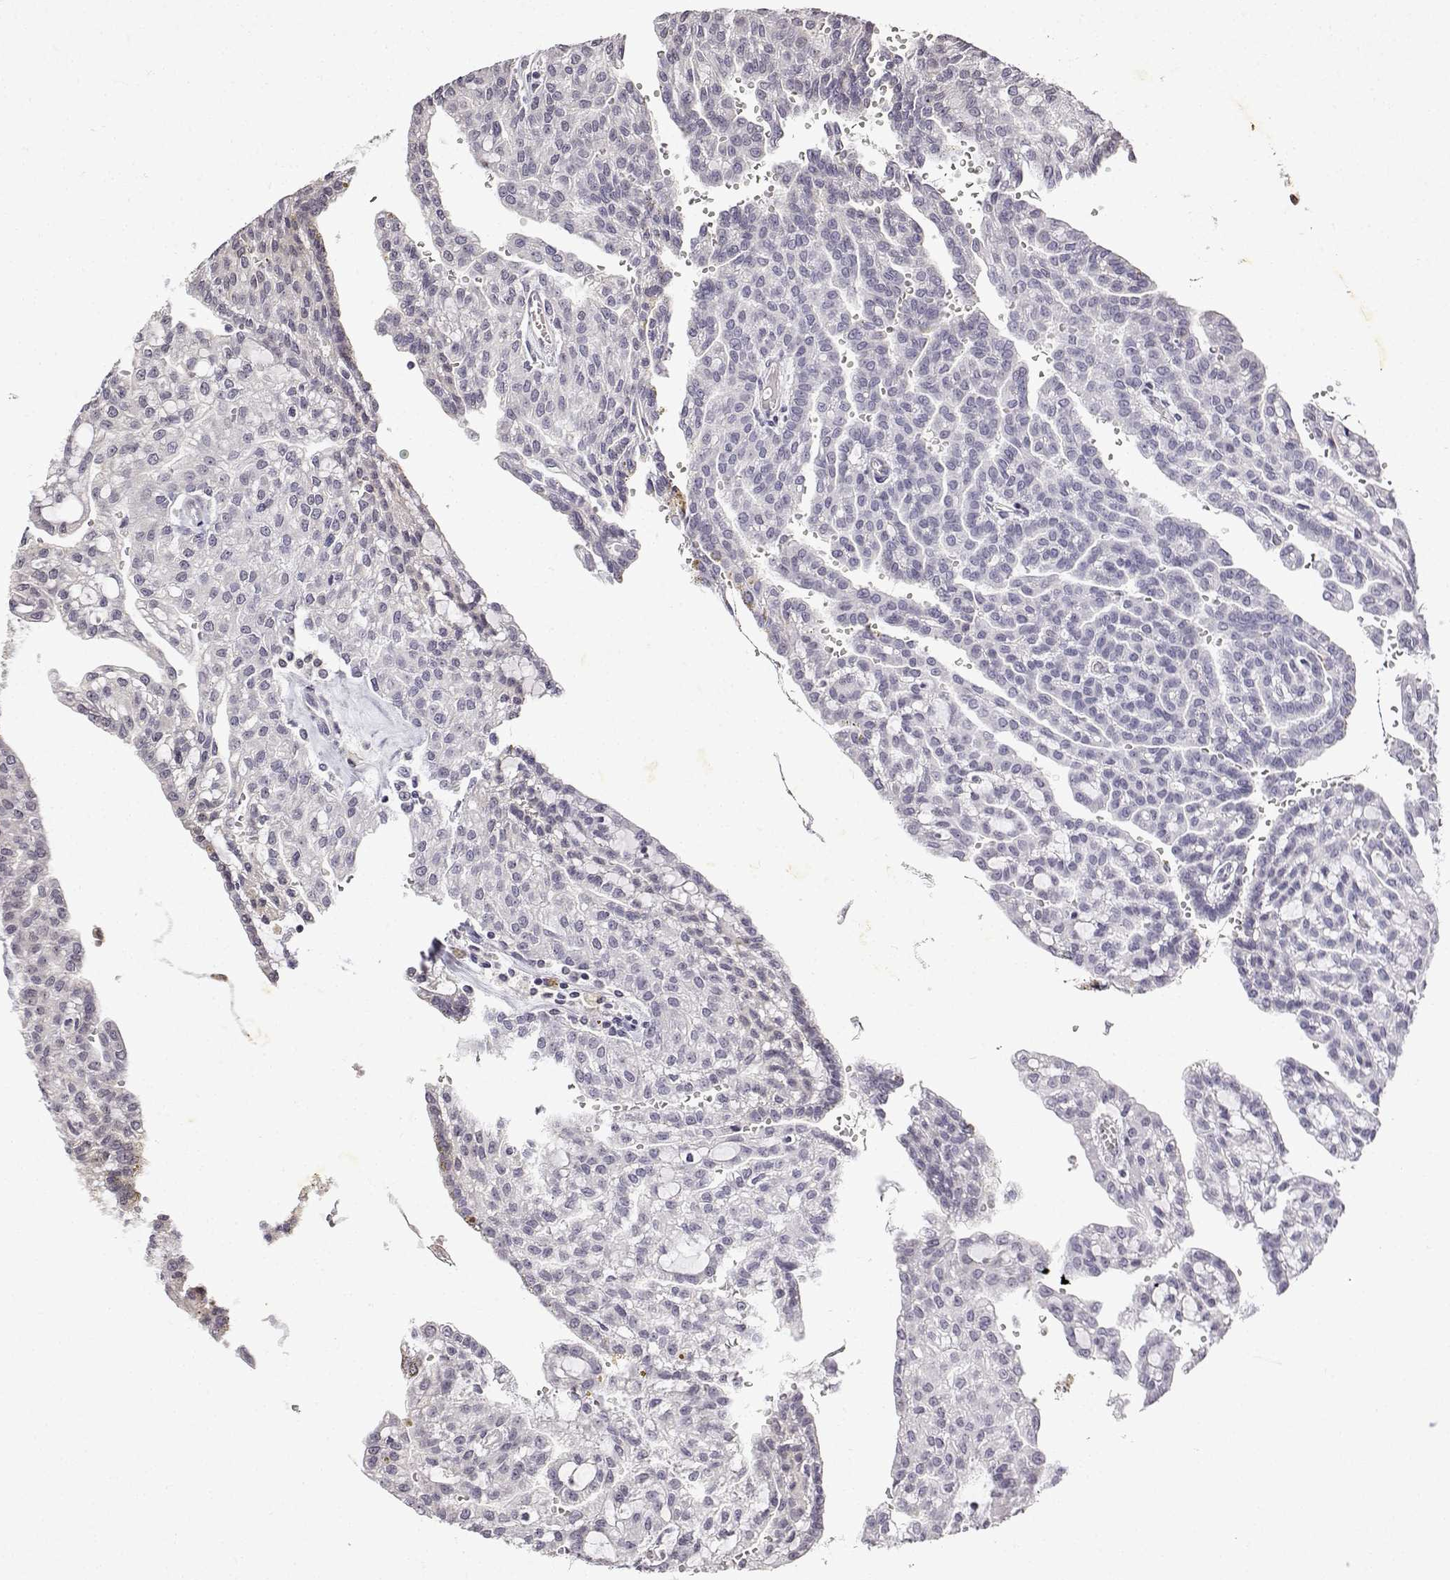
{"staining": {"intensity": "negative", "quantity": "none", "location": "none"}, "tissue": "renal cancer", "cell_type": "Tumor cells", "image_type": "cancer", "snomed": [{"axis": "morphology", "description": "Adenocarcinoma, NOS"}, {"axis": "topography", "description": "Kidney"}], "caption": "DAB (3,3'-diaminobenzidine) immunohistochemical staining of adenocarcinoma (renal) shows no significant expression in tumor cells.", "gene": "BDNF", "patient": {"sex": "male", "age": 63}}